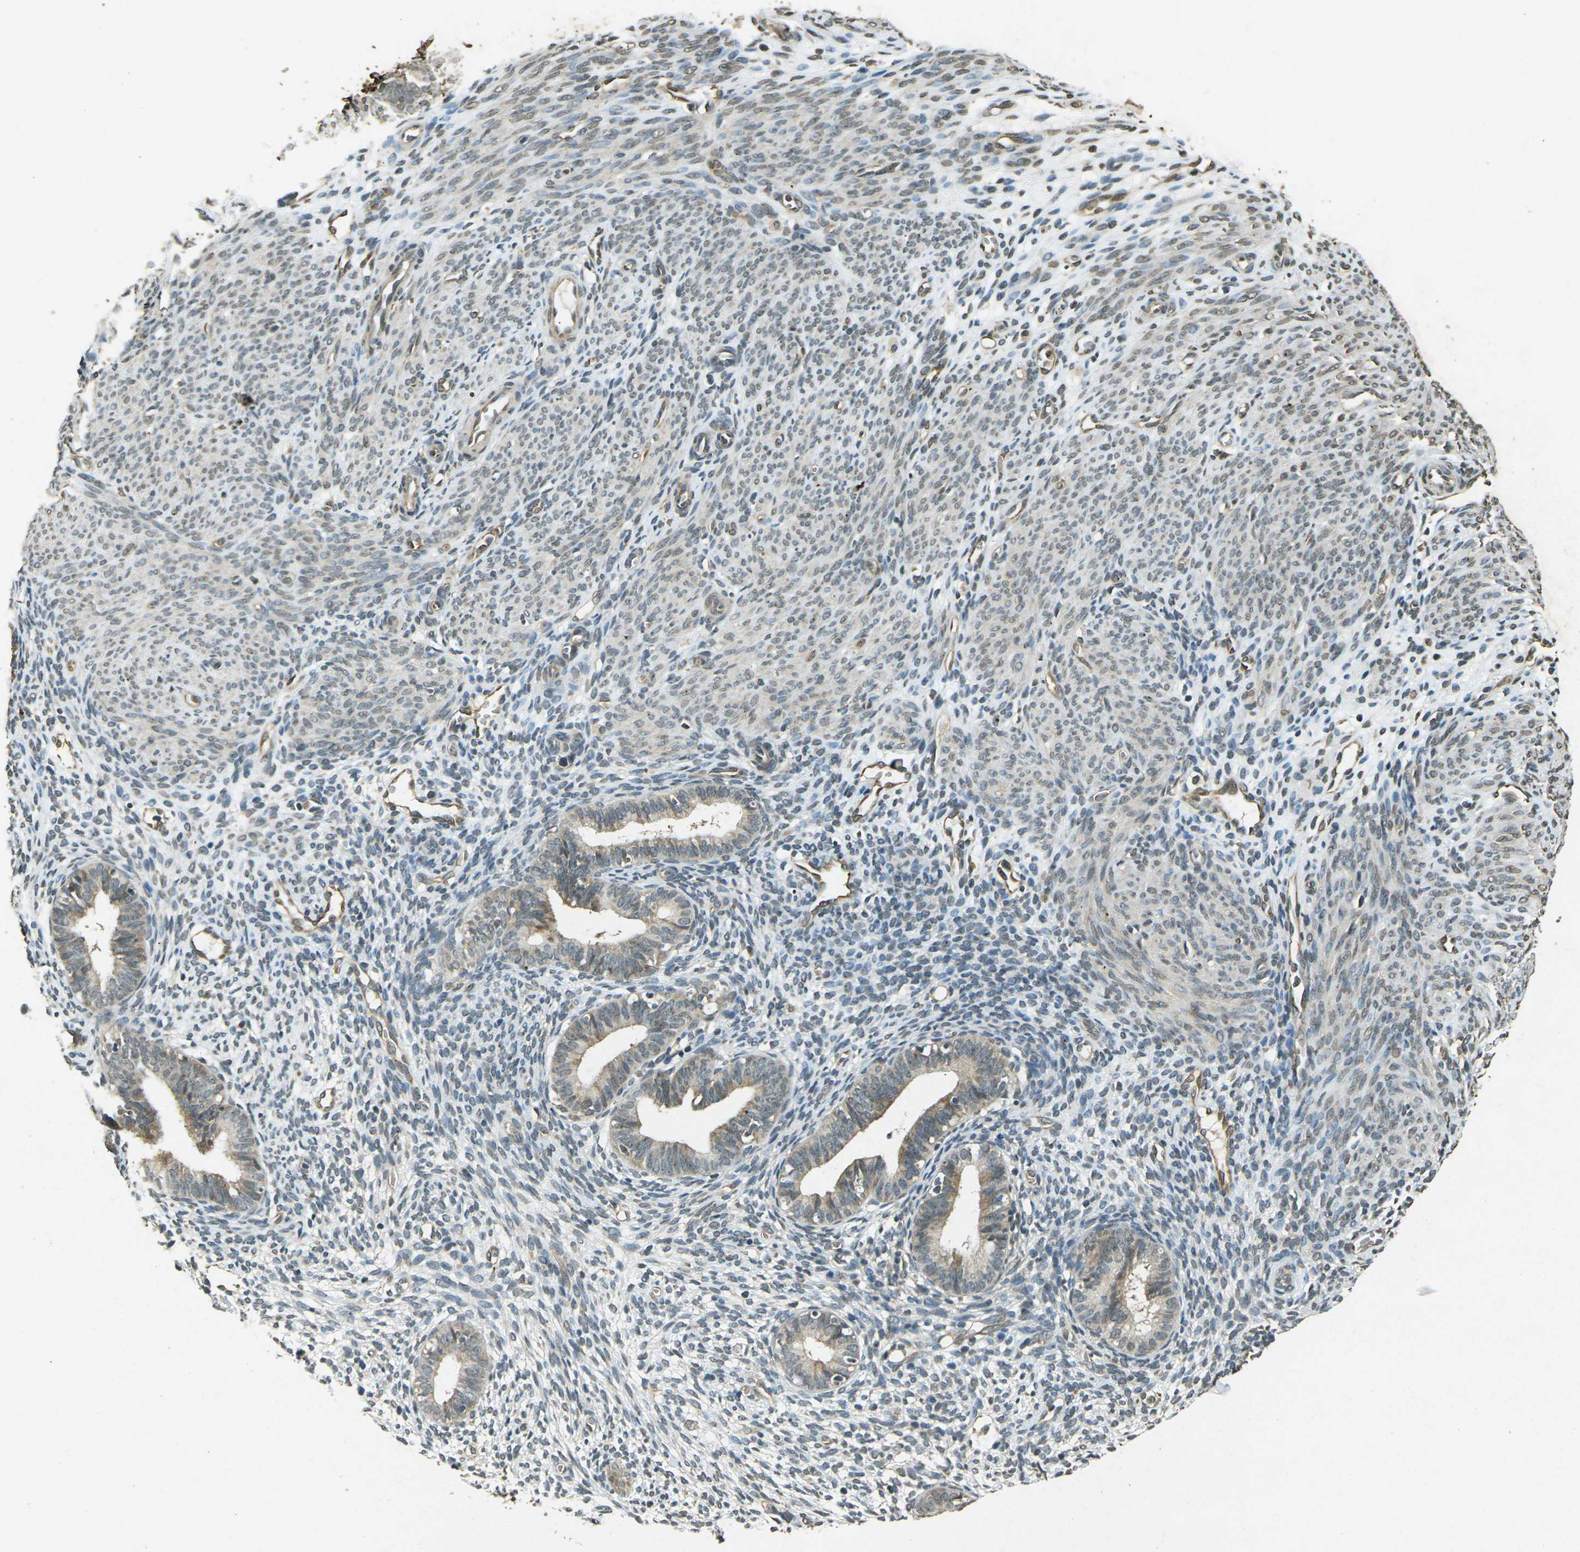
{"staining": {"intensity": "weak", "quantity": "<25%", "location": "cytoplasmic/membranous"}, "tissue": "endometrium", "cell_type": "Cells in endometrial stroma", "image_type": "normal", "snomed": [{"axis": "morphology", "description": "Normal tissue, NOS"}, {"axis": "morphology", "description": "Adenocarcinoma, NOS"}, {"axis": "topography", "description": "Endometrium"}, {"axis": "topography", "description": "Ovary"}], "caption": "Cells in endometrial stroma show no significant protein positivity in normal endometrium. (DAB immunohistochemistry with hematoxylin counter stain).", "gene": "PDE2A", "patient": {"sex": "female", "age": 68}}